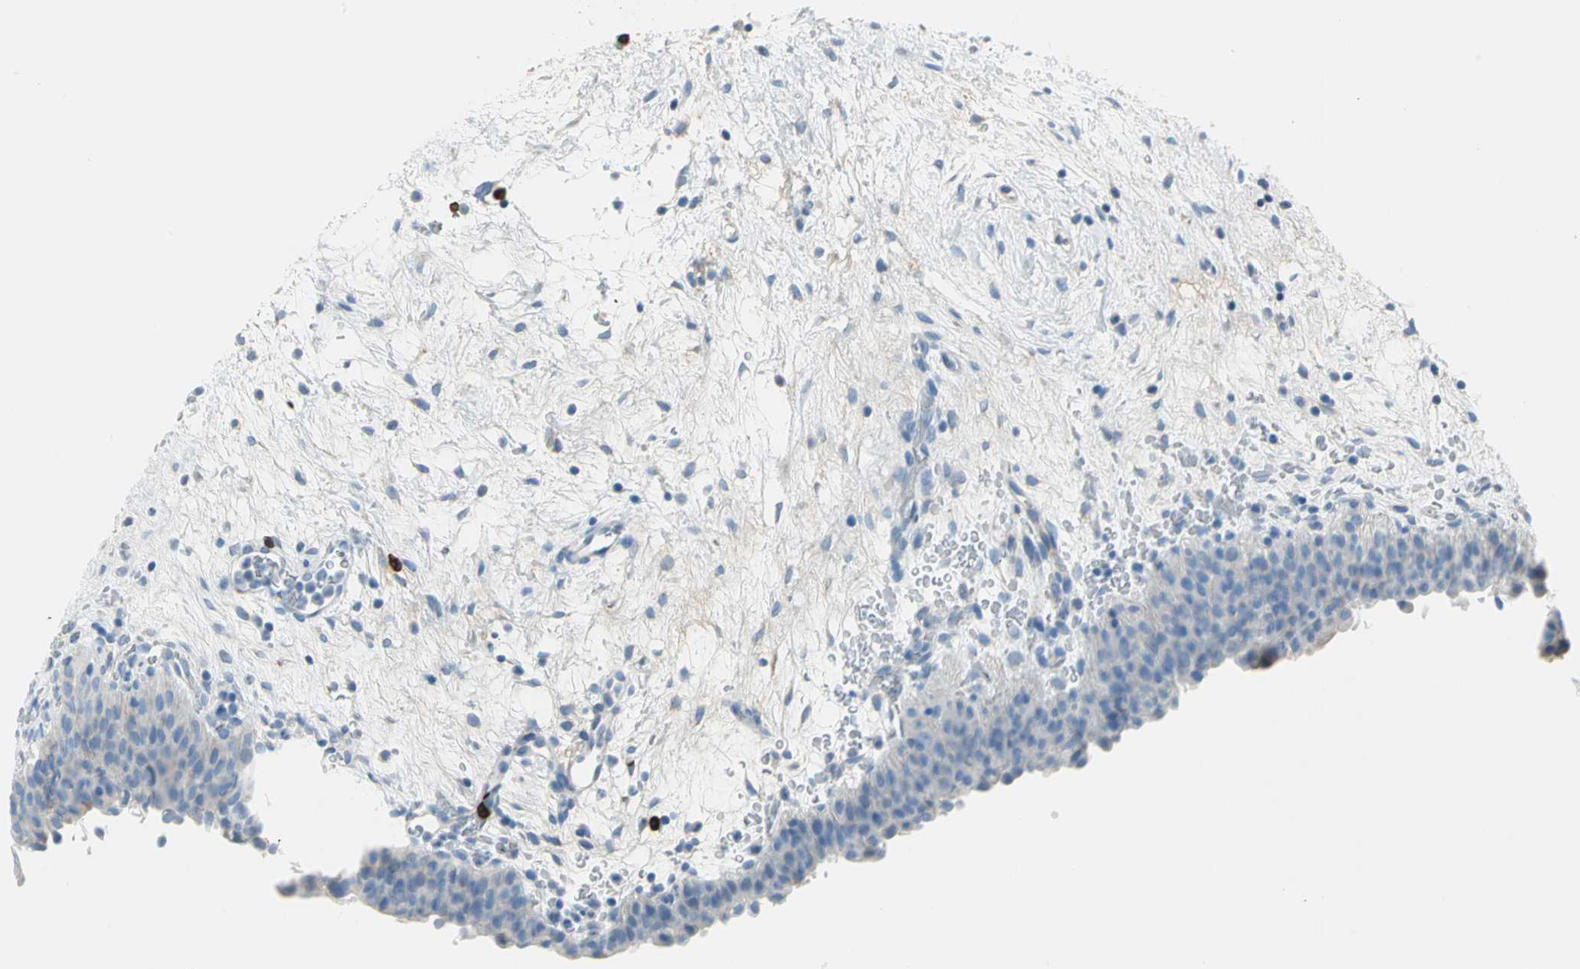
{"staining": {"intensity": "negative", "quantity": "none", "location": "none"}, "tissue": "urinary bladder", "cell_type": "Urothelial cells", "image_type": "normal", "snomed": [{"axis": "morphology", "description": "Normal tissue, NOS"}, {"axis": "morphology", "description": "Dysplasia, NOS"}, {"axis": "topography", "description": "Urinary bladder"}], "caption": "Photomicrograph shows no protein staining in urothelial cells of benign urinary bladder.", "gene": "ALOX15", "patient": {"sex": "male", "age": 35}}